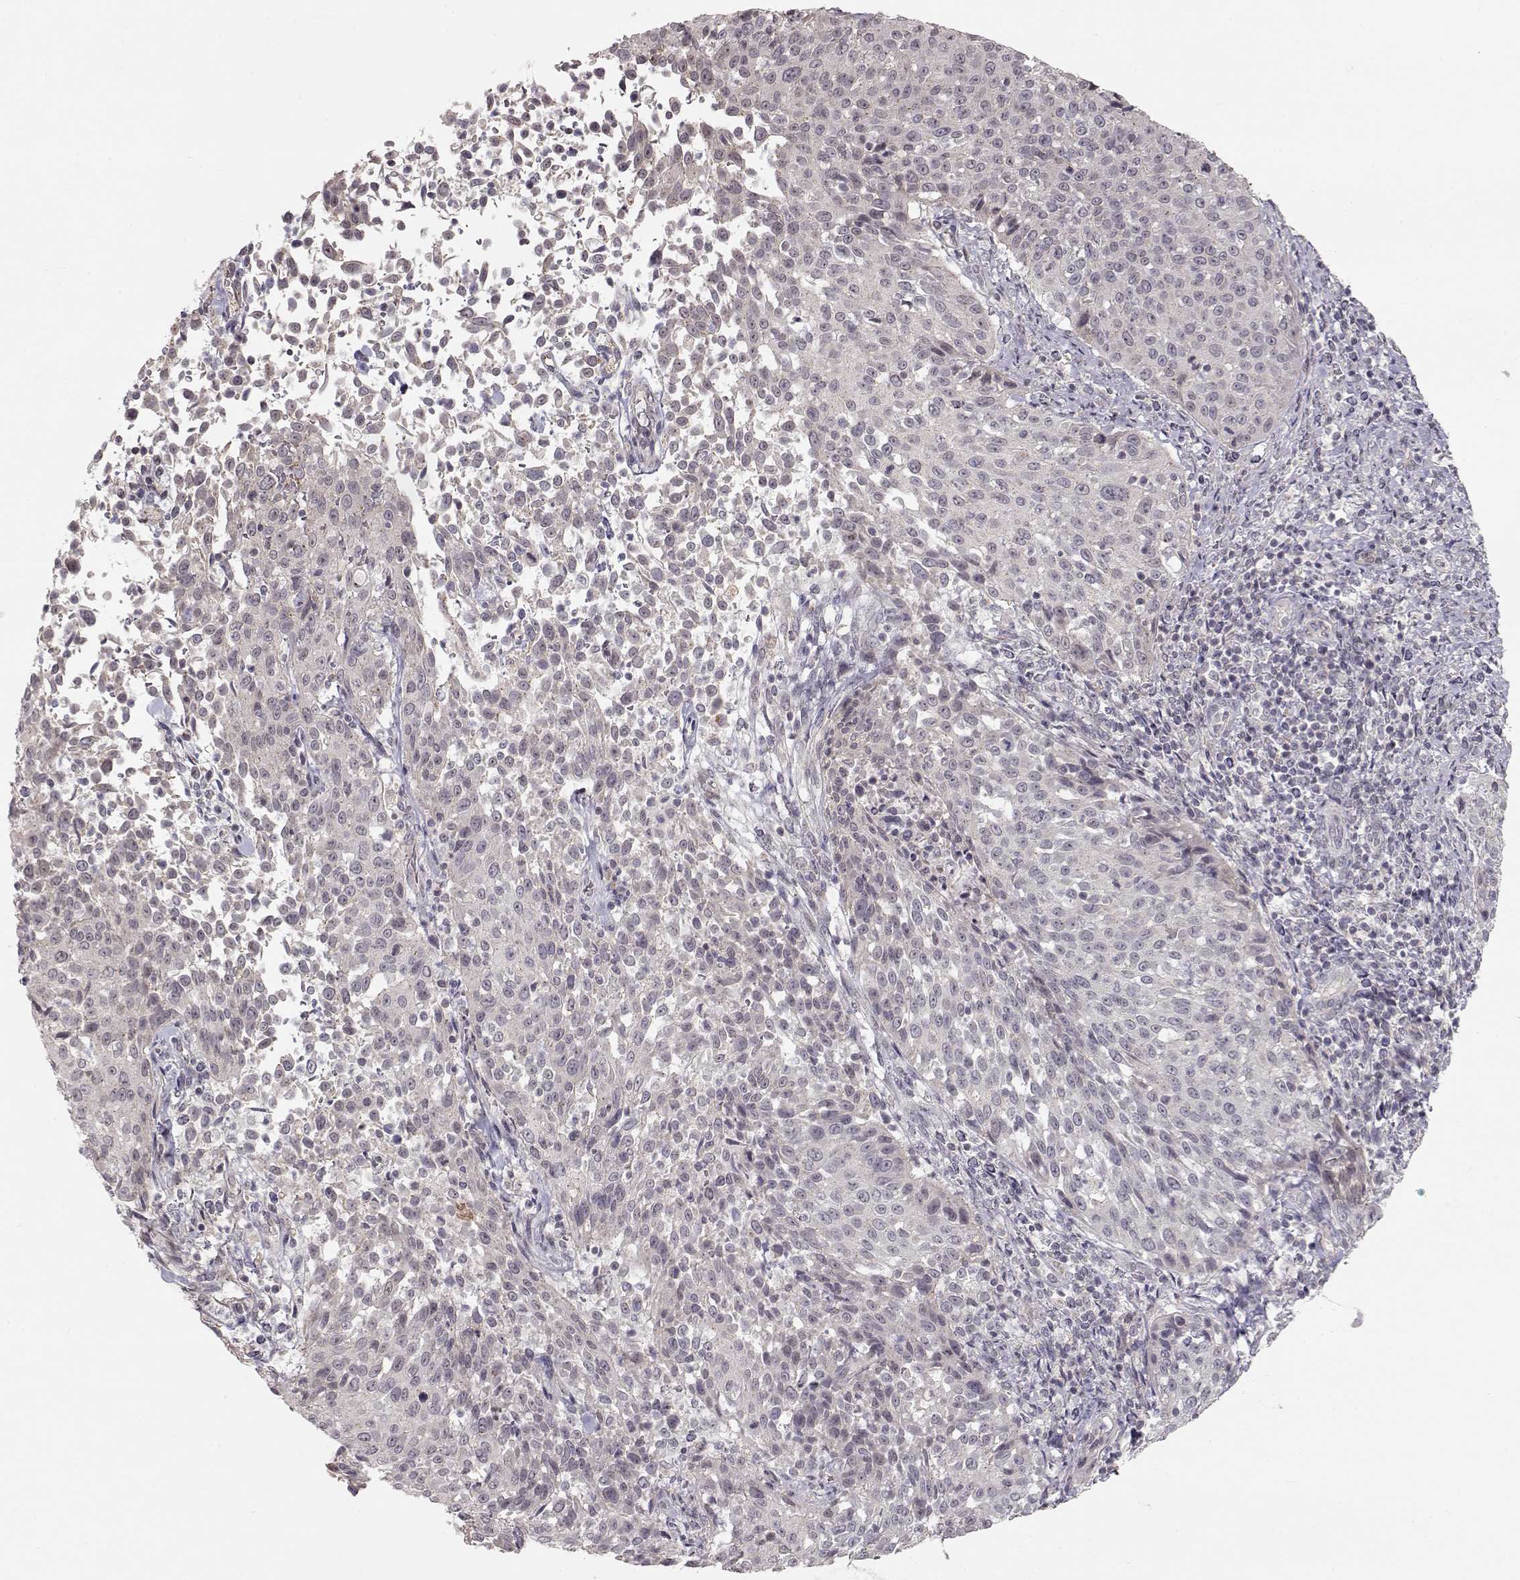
{"staining": {"intensity": "negative", "quantity": "none", "location": "none"}, "tissue": "cervical cancer", "cell_type": "Tumor cells", "image_type": "cancer", "snomed": [{"axis": "morphology", "description": "Squamous cell carcinoma, NOS"}, {"axis": "topography", "description": "Cervix"}], "caption": "Immunohistochemical staining of human cervical cancer exhibits no significant staining in tumor cells. The staining was performed using DAB (3,3'-diaminobenzidine) to visualize the protein expression in brown, while the nuclei were stained in blue with hematoxylin (Magnification: 20x).", "gene": "PNMT", "patient": {"sex": "female", "age": 26}}